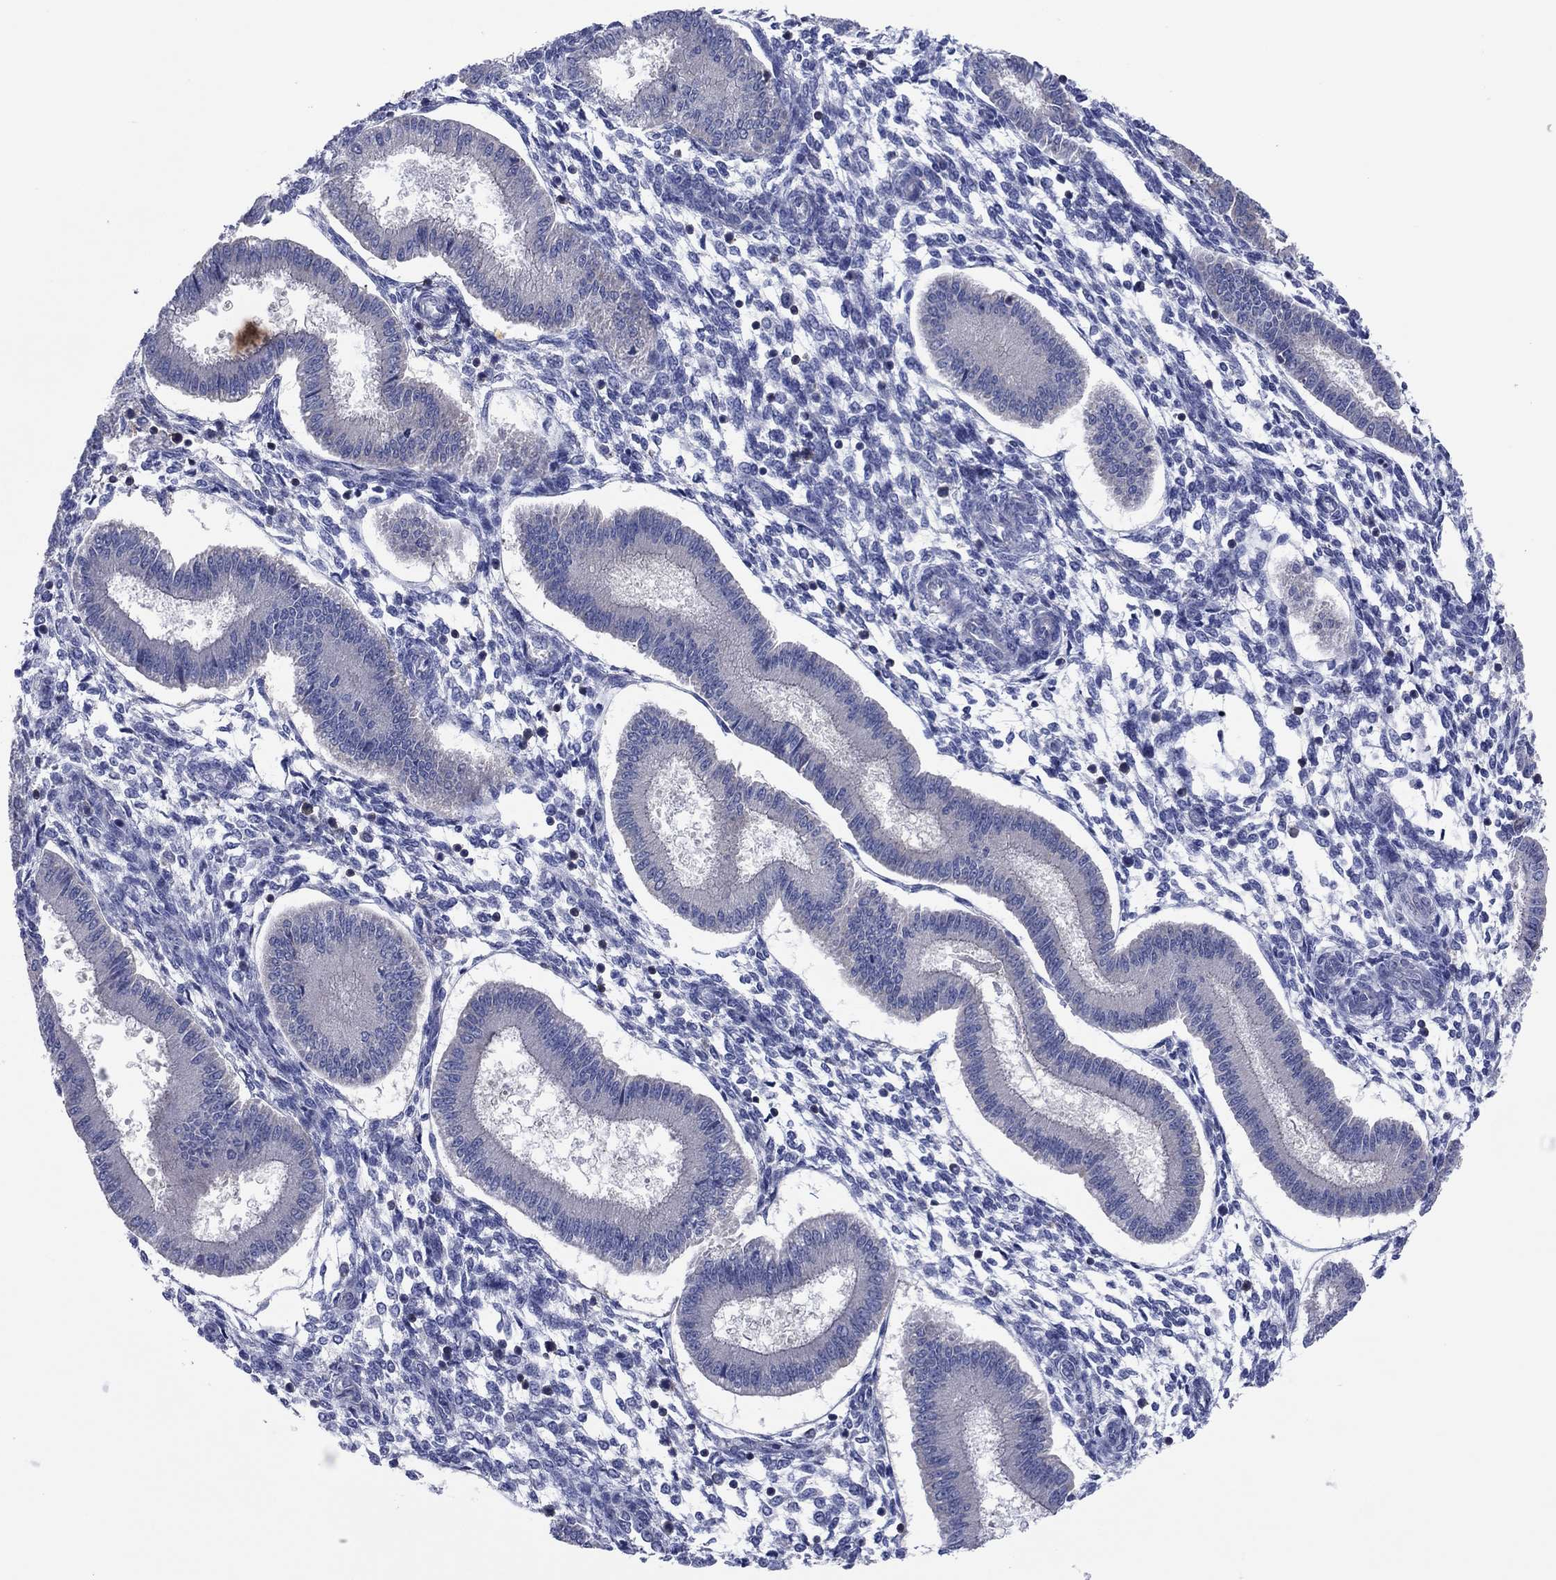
{"staining": {"intensity": "negative", "quantity": "none", "location": "none"}, "tissue": "endometrium", "cell_type": "Cells in endometrial stroma", "image_type": "normal", "snomed": [{"axis": "morphology", "description": "Normal tissue, NOS"}, {"axis": "topography", "description": "Endometrium"}], "caption": "IHC image of normal endometrium: human endometrium stained with DAB (3,3'-diaminobenzidine) displays no significant protein staining in cells in endometrial stroma. Nuclei are stained in blue.", "gene": "PVR", "patient": {"sex": "female", "age": 43}}